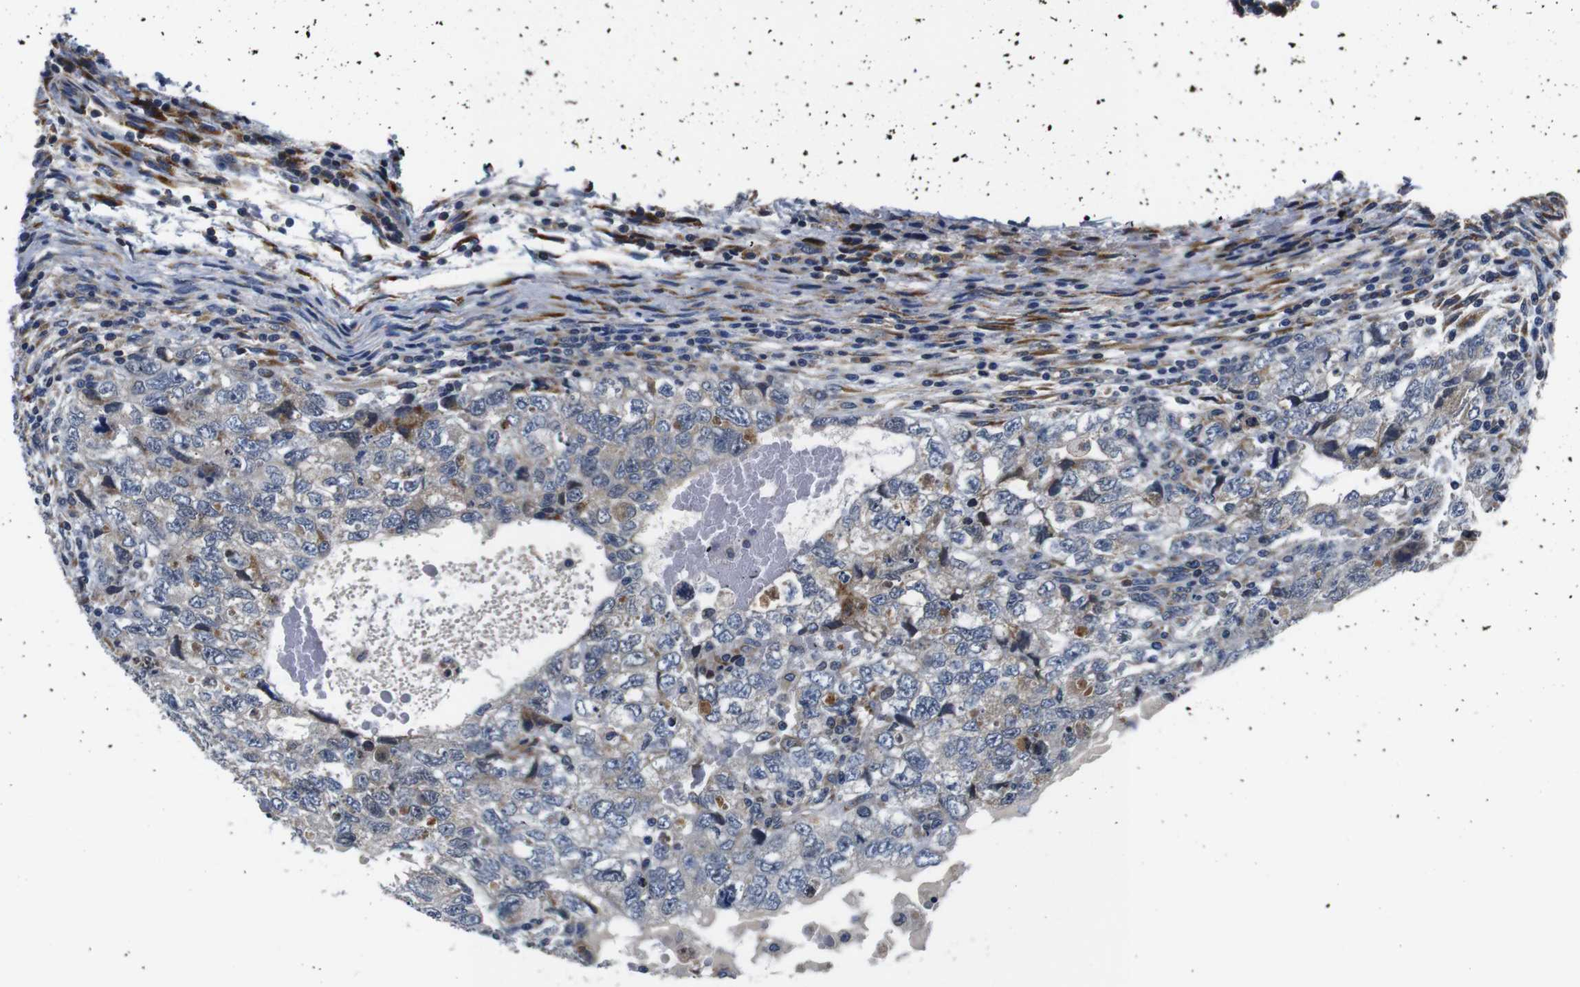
{"staining": {"intensity": "weak", "quantity": "25%-75%", "location": "cytoplasmic/membranous"}, "tissue": "testis cancer", "cell_type": "Tumor cells", "image_type": "cancer", "snomed": [{"axis": "morphology", "description": "Carcinoma, Embryonal, NOS"}, {"axis": "topography", "description": "Testis"}], "caption": "A high-resolution histopathology image shows immunohistochemistry (IHC) staining of testis embryonal carcinoma, which exhibits weak cytoplasmic/membranous expression in about 25%-75% of tumor cells. (Brightfield microscopy of DAB IHC at high magnification).", "gene": "FKBP14", "patient": {"sex": "male", "age": 36}}